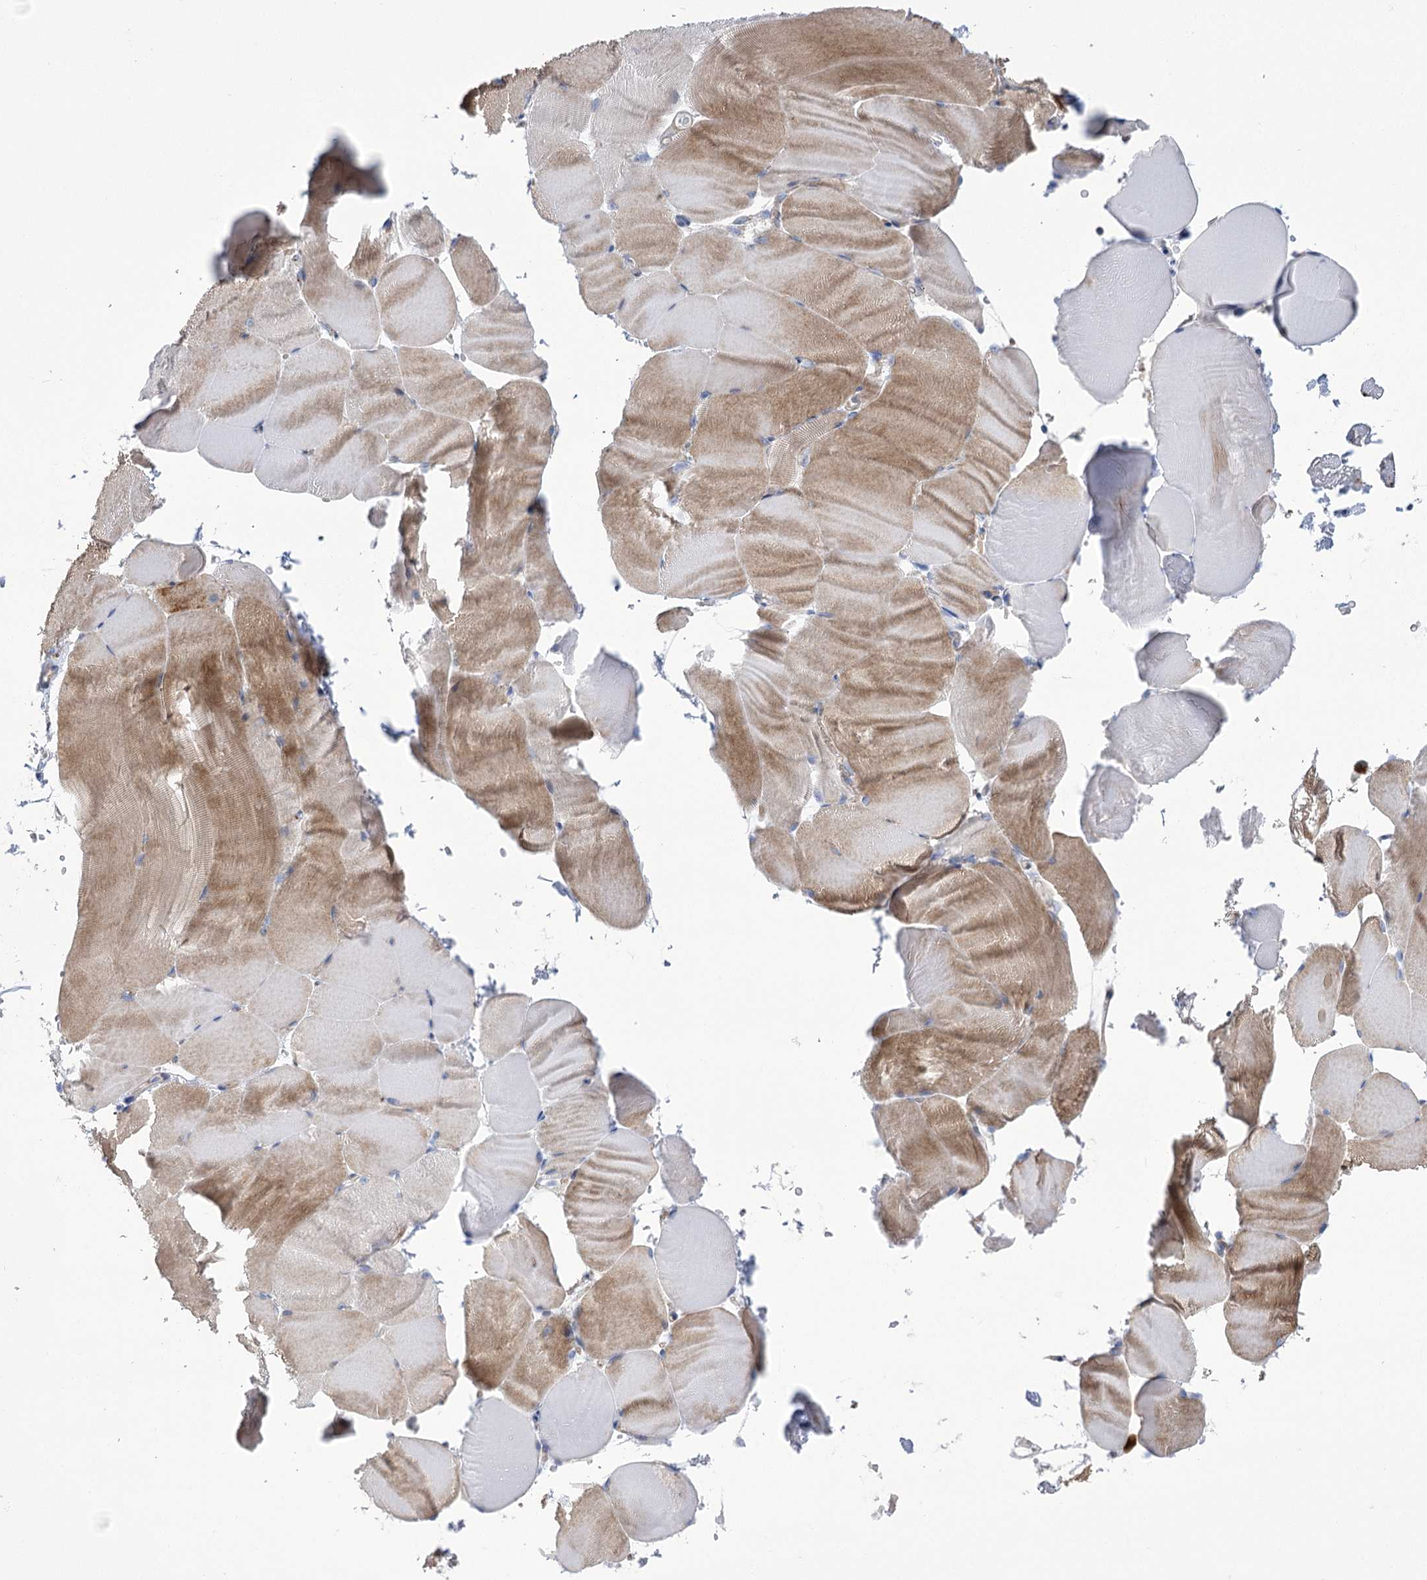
{"staining": {"intensity": "weak", "quantity": ">75%", "location": "cytoplasmic/membranous"}, "tissue": "skeletal muscle", "cell_type": "Myocytes", "image_type": "normal", "snomed": [{"axis": "morphology", "description": "Normal tissue, NOS"}, {"axis": "topography", "description": "Skeletal muscle"}, {"axis": "topography", "description": "Parathyroid gland"}], "caption": "Benign skeletal muscle exhibits weak cytoplasmic/membranous staining in about >75% of myocytes, visualized by immunohistochemistry. (DAB (3,3'-diaminobenzidine) = brown stain, brightfield microscopy at high magnification).", "gene": "NME7", "patient": {"sex": "female", "age": 37}}